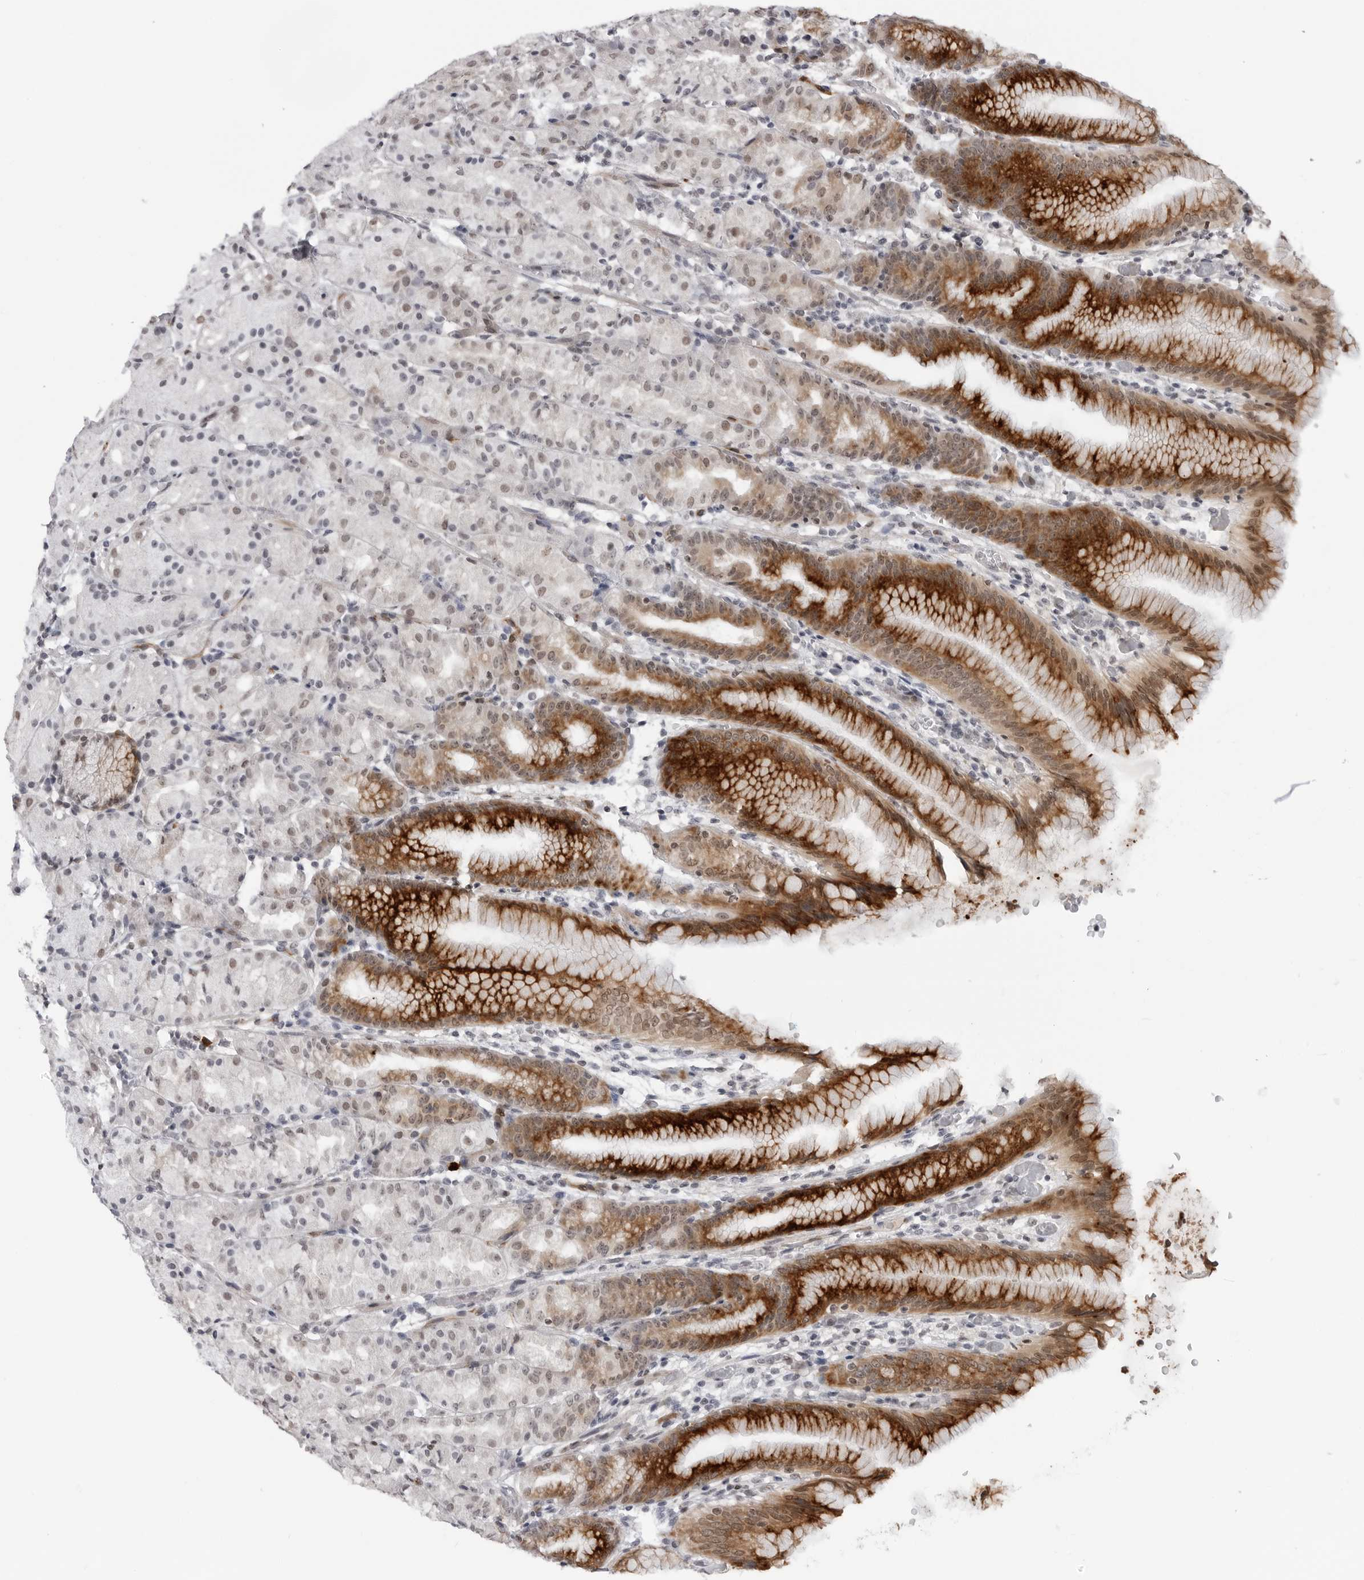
{"staining": {"intensity": "strong", "quantity": "25%-75%", "location": "cytoplasmic/membranous,nuclear"}, "tissue": "stomach", "cell_type": "Glandular cells", "image_type": "normal", "snomed": [{"axis": "morphology", "description": "Normal tissue, NOS"}, {"axis": "topography", "description": "Stomach, upper"}], "caption": "Immunohistochemical staining of benign stomach demonstrates 25%-75% levels of strong cytoplasmic/membranous,nuclear protein staining in approximately 25%-75% of glandular cells. Using DAB (3,3'-diaminobenzidine) (brown) and hematoxylin (blue) stains, captured at high magnification using brightfield microscopy.", "gene": "TRIM66", "patient": {"sex": "male", "age": 48}}